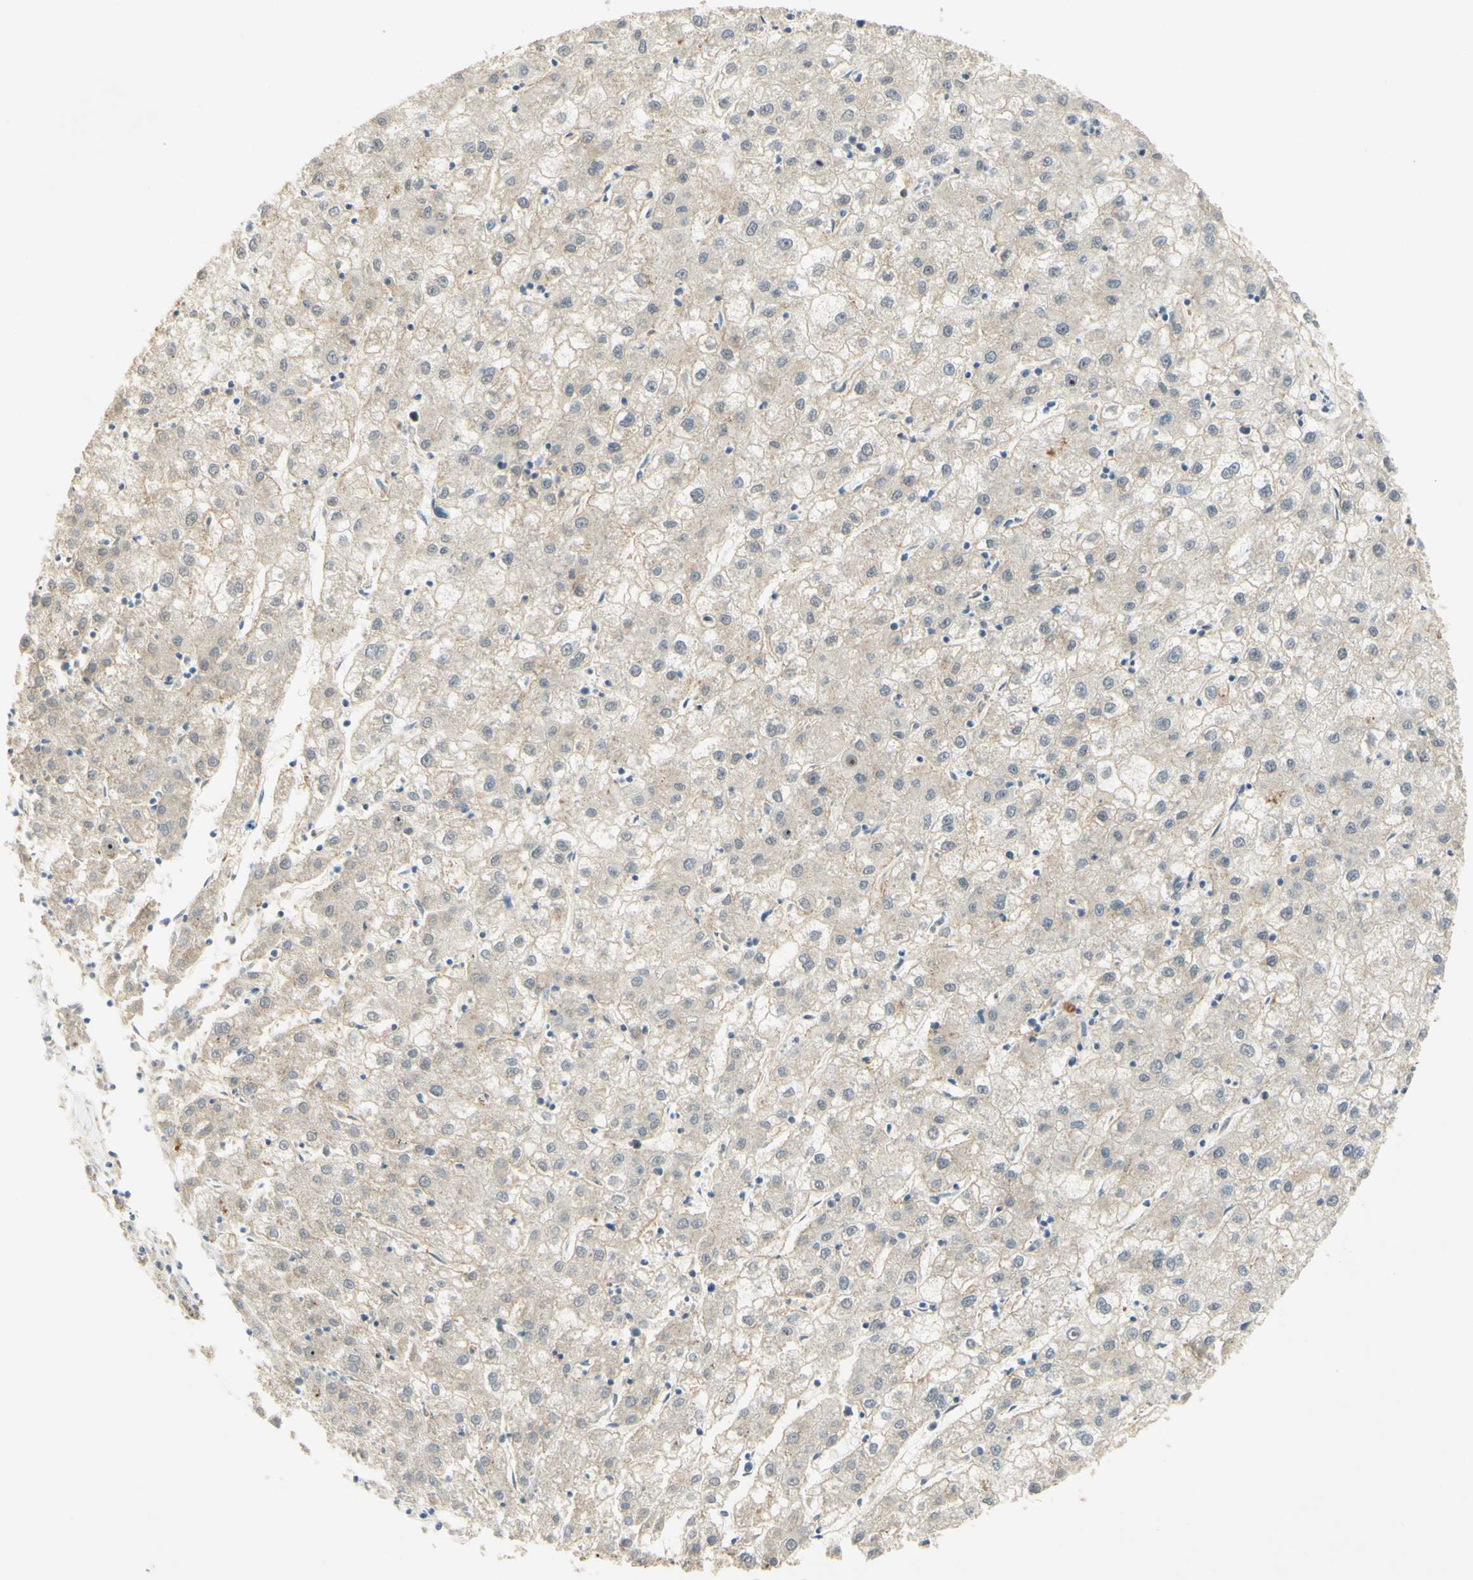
{"staining": {"intensity": "negative", "quantity": "none", "location": "none"}, "tissue": "liver cancer", "cell_type": "Tumor cells", "image_type": "cancer", "snomed": [{"axis": "morphology", "description": "Carcinoma, Hepatocellular, NOS"}, {"axis": "topography", "description": "Liver"}], "caption": "Image shows no protein positivity in tumor cells of liver cancer tissue.", "gene": "FOXP1", "patient": {"sex": "male", "age": 72}}